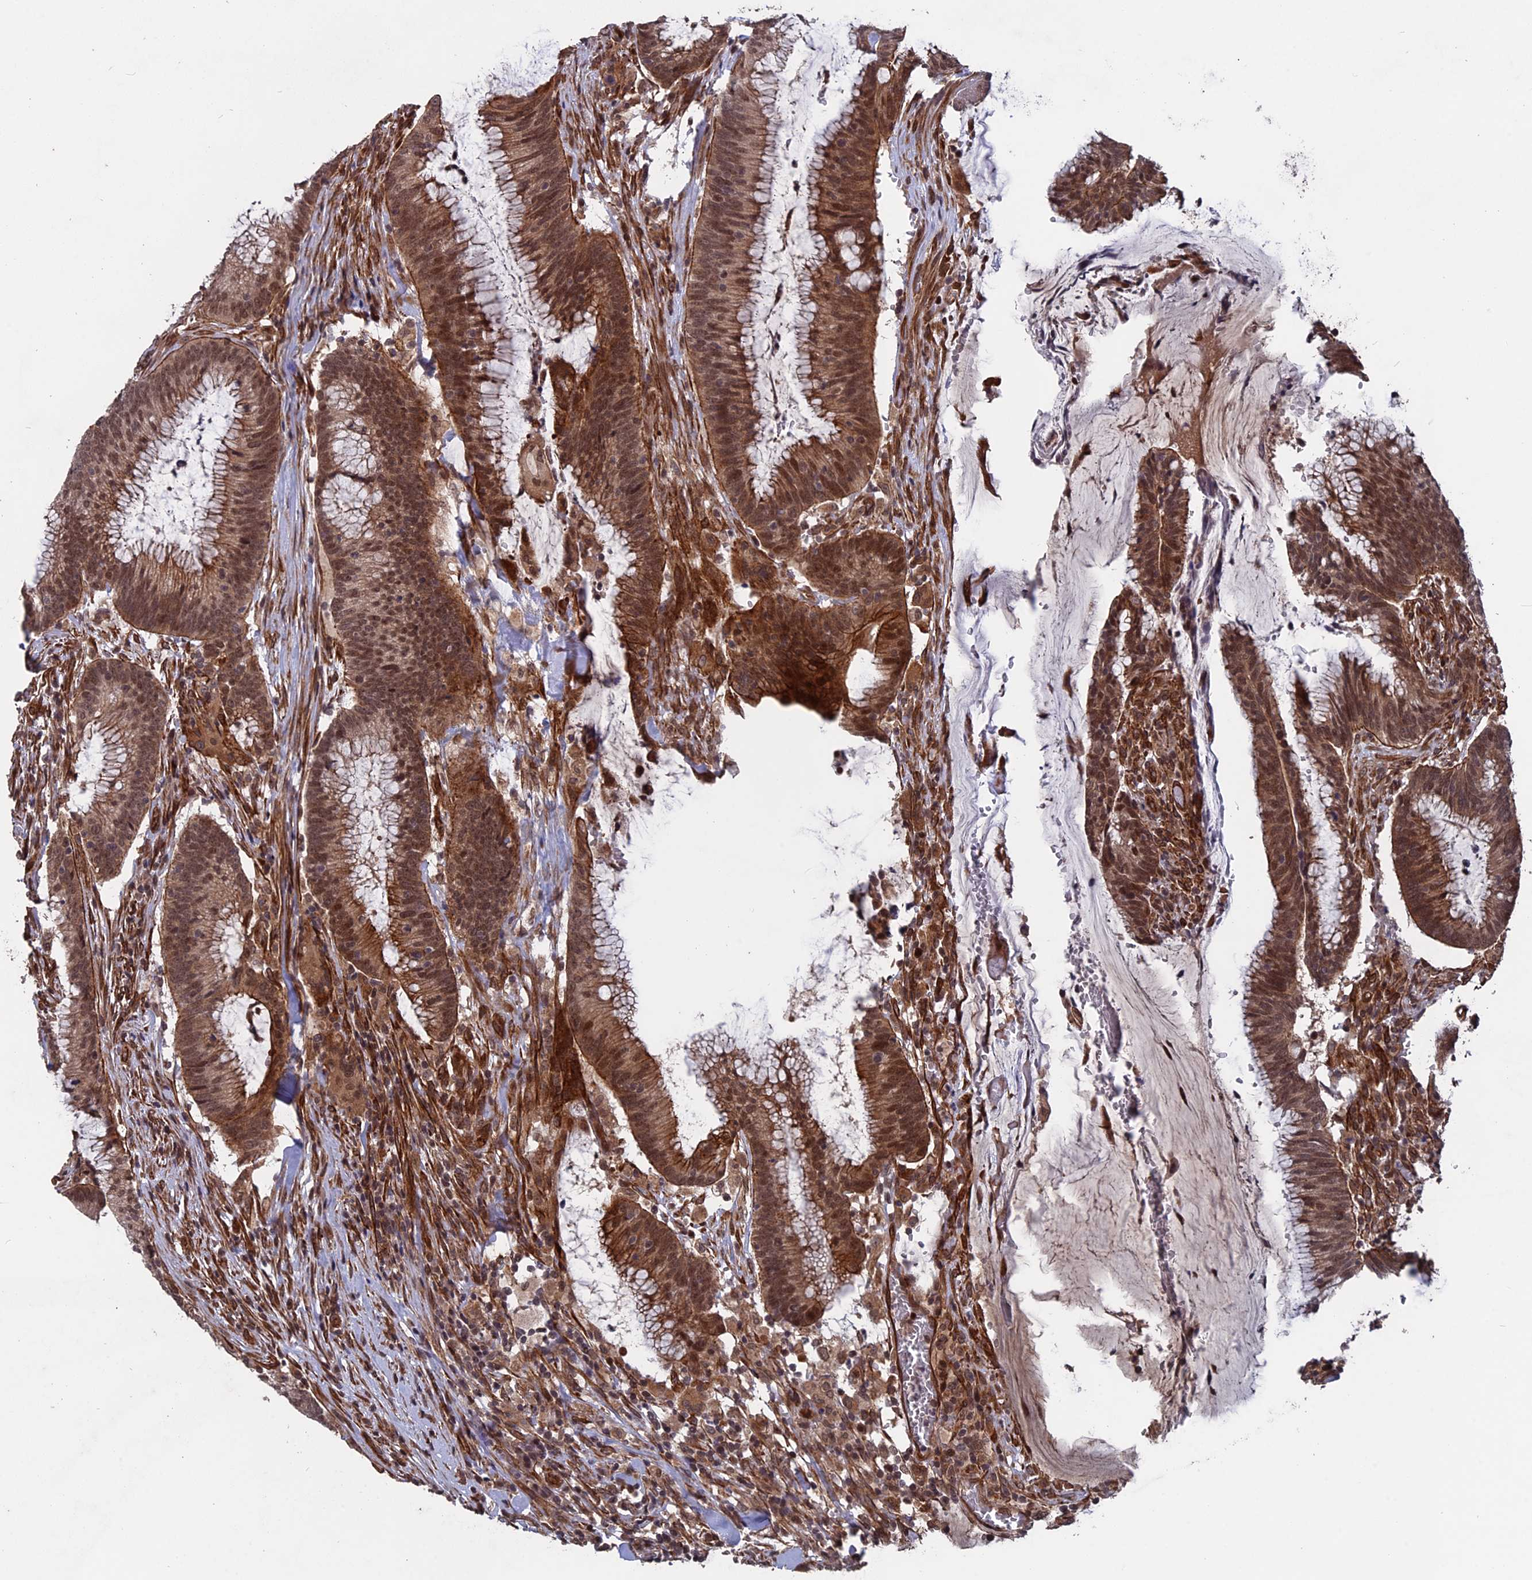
{"staining": {"intensity": "moderate", "quantity": ">75%", "location": "cytoplasmic/membranous,nuclear"}, "tissue": "colorectal cancer", "cell_type": "Tumor cells", "image_type": "cancer", "snomed": [{"axis": "morphology", "description": "Adenocarcinoma, NOS"}, {"axis": "topography", "description": "Rectum"}], "caption": "The immunohistochemical stain highlights moderate cytoplasmic/membranous and nuclear positivity in tumor cells of colorectal cancer tissue.", "gene": "NOSIP", "patient": {"sex": "female", "age": 77}}